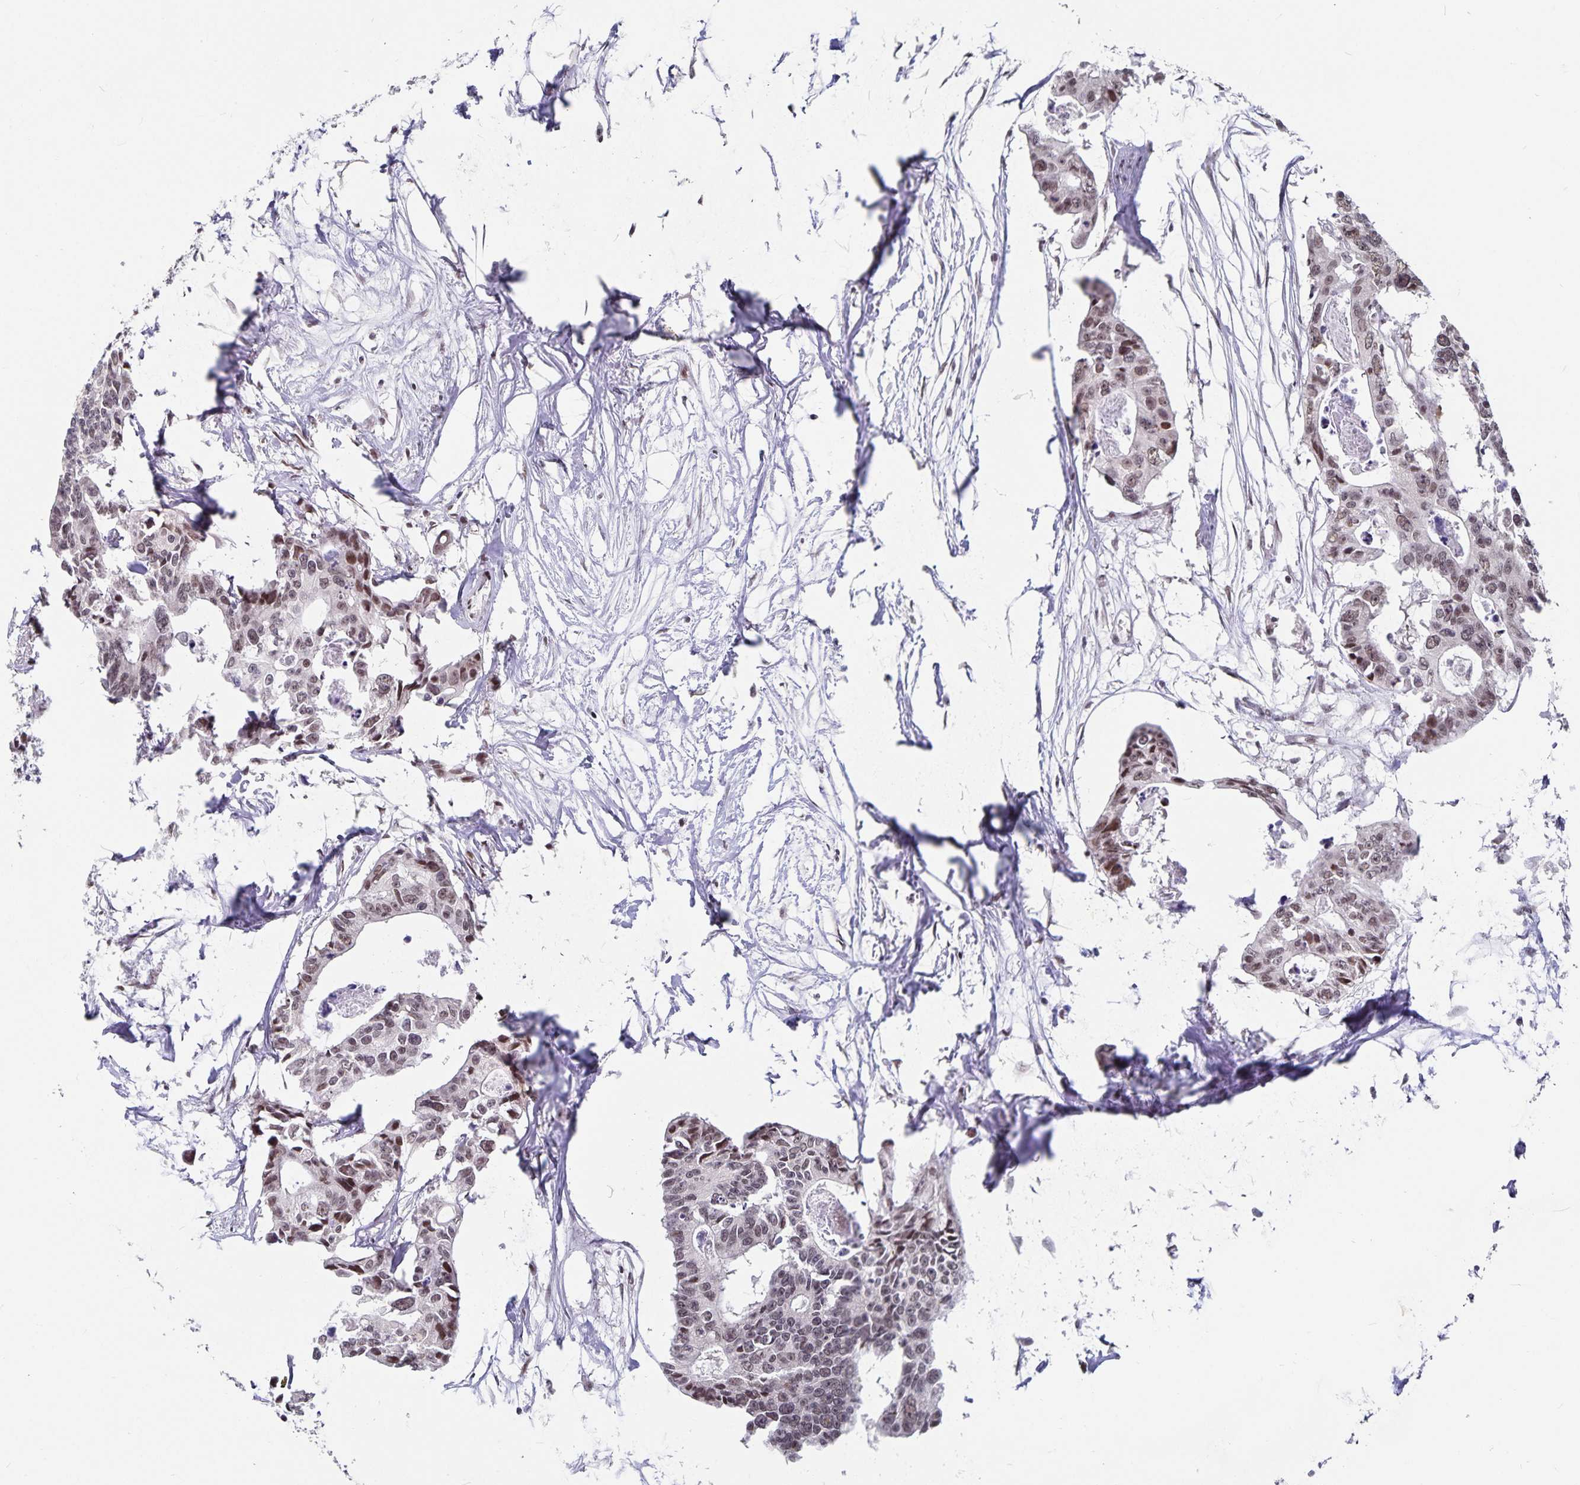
{"staining": {"intensity": "moderate", "quantity": ">75%", "location": "nuclear"}, "tissue": "colorectal cancer", "cell_type": "Tumor cells", "image_type": "cancer", "snomed": [{"axis": "morphology", "description": "Adenocarcinoma, NOS"}, {"axis": "topography", "description": "Rectum"}], "caption": "A brown stain shows moderate nuclear positivity of a protein in human colorectal adenocarcinoma tumor cells.", "gene": "PBX2", "patient": {"sex": "male", "age": 57}}